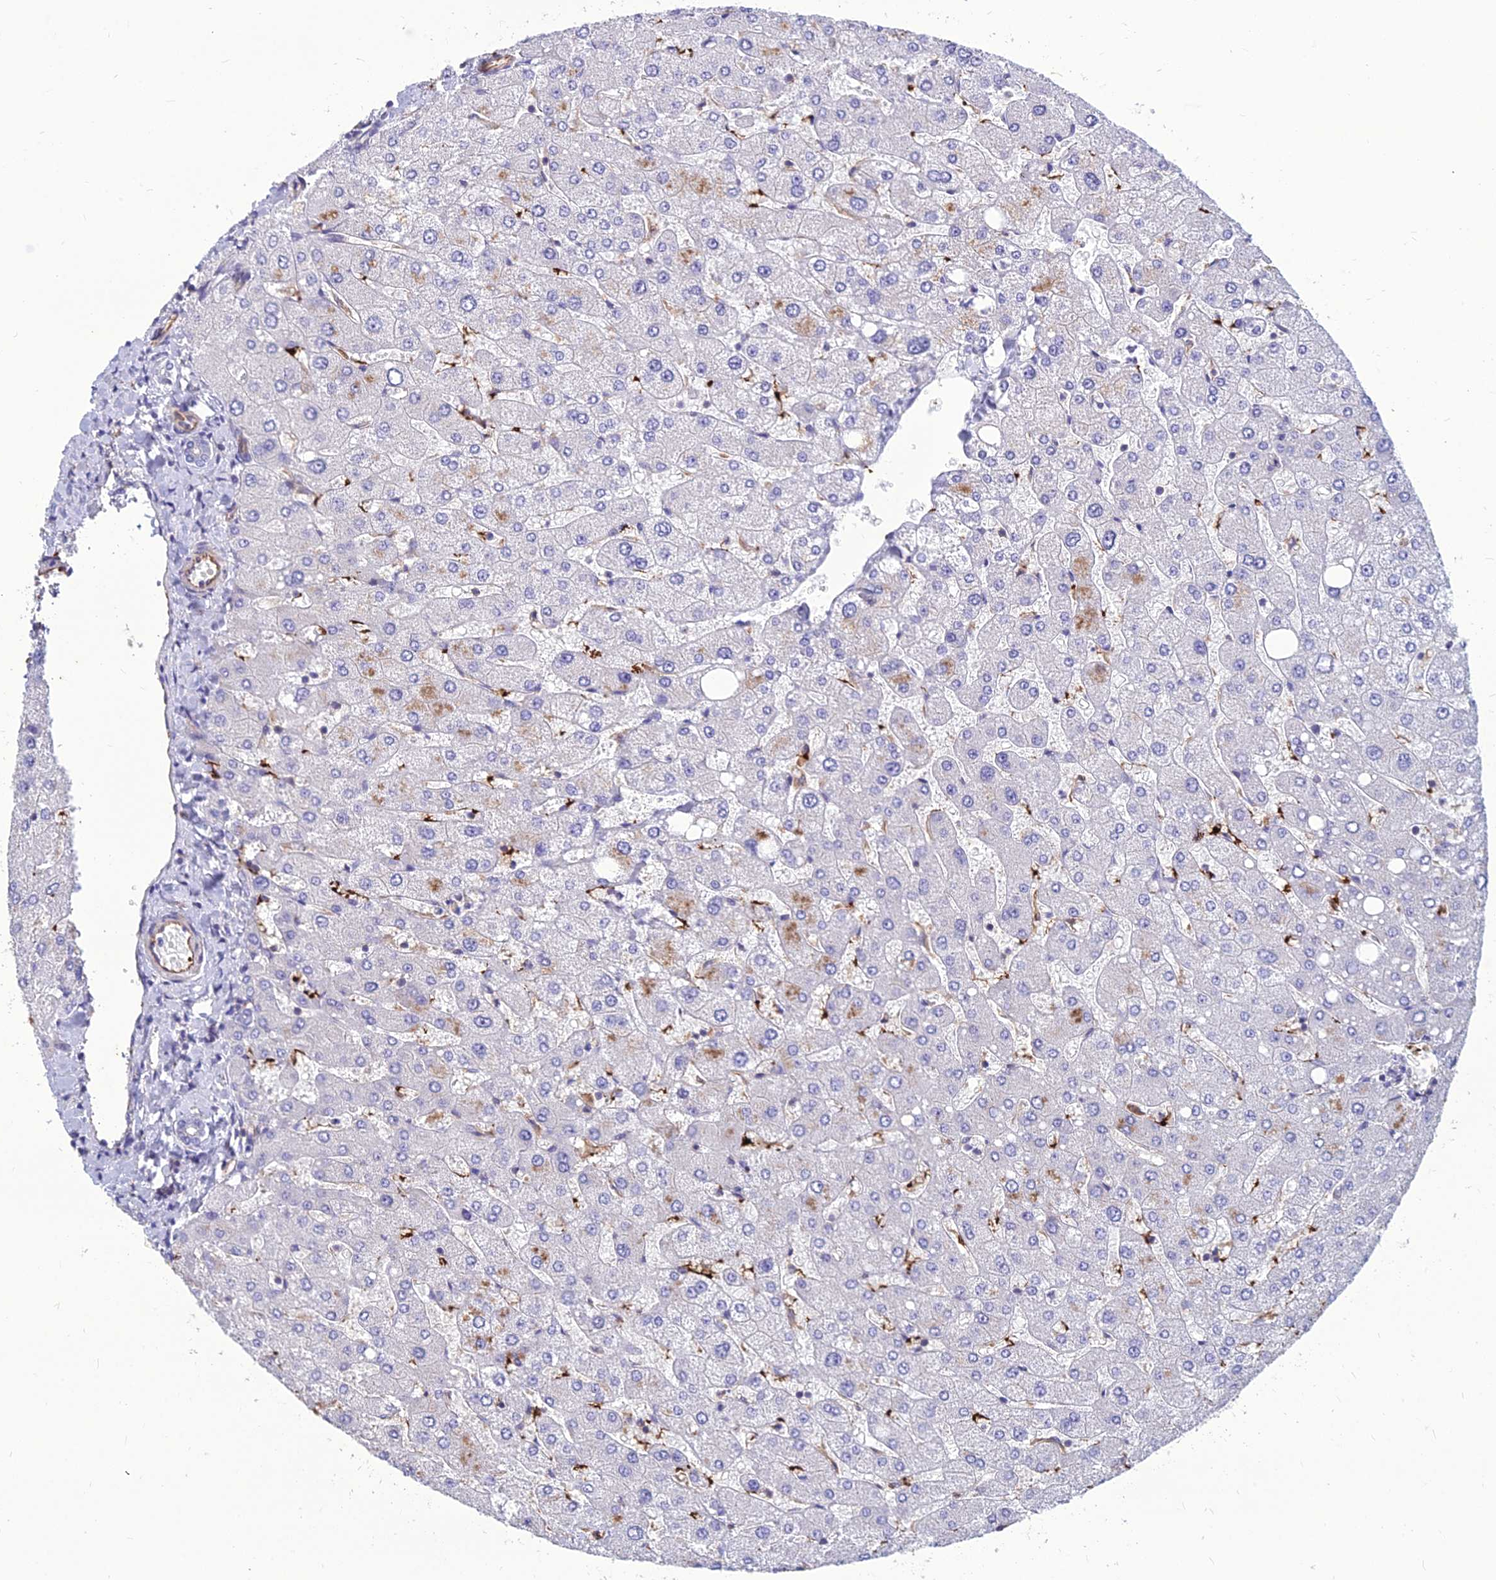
{"staining": {"intensity": "negative", "quantity": "none", "location": "none"}, "tissue": "liver", "cell_type": "Cholangiocytes", "image_type": "normal", "snomed": [{"axis": "morphology", "description": "Normal tissue, NOS"}, {"axis": "topography", "description": "Liver"}], "caption": "A high-resolution photomicrograph shows immunohistochemistry staining of benign liver, which shows no significant staining in cholangiocytes.", "gene": "PSMD11", "patient": {"sex": "male", "age": 55}}